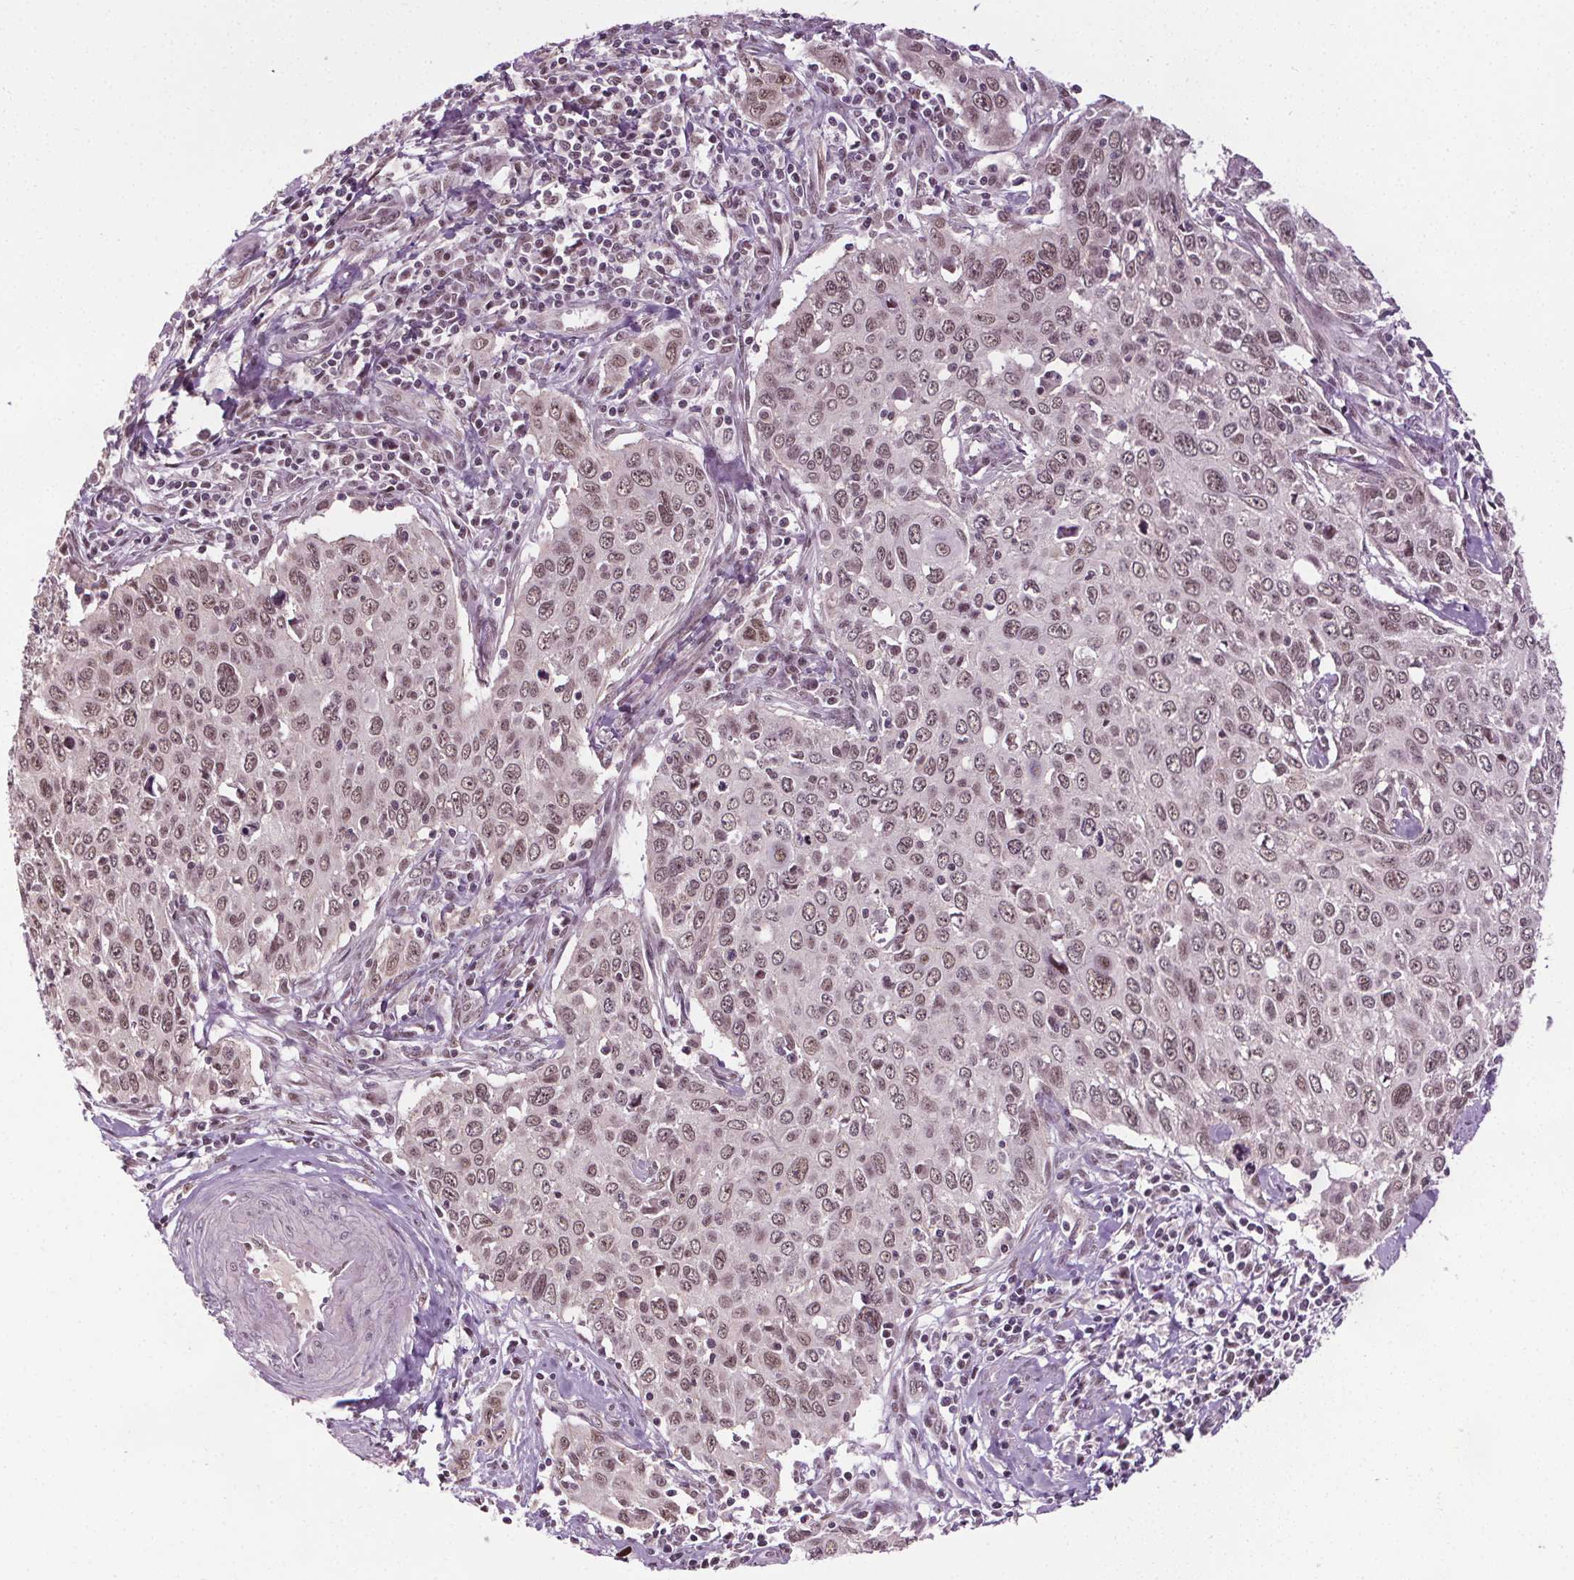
{"staining": {"intensity": "moderate", "quantity": ">75%", "location": "nuclear"}, "tissue": "cervical cancer", "cell_type": "Tumor cells", "image_type": "cancer", "snomed": [{"axis": "morphology", "description": "Squamous cell carcinoma, NOS"}, {"axis": "topography", "description": "Cervix"}], "caption": "DAB immunohistochemical staining of cervical cancer demonstrates moderate nuclear protein positivity in about >75% of tumor cells.", "gene": "MED6", "patient": {"sex": "female", "age": 38}}